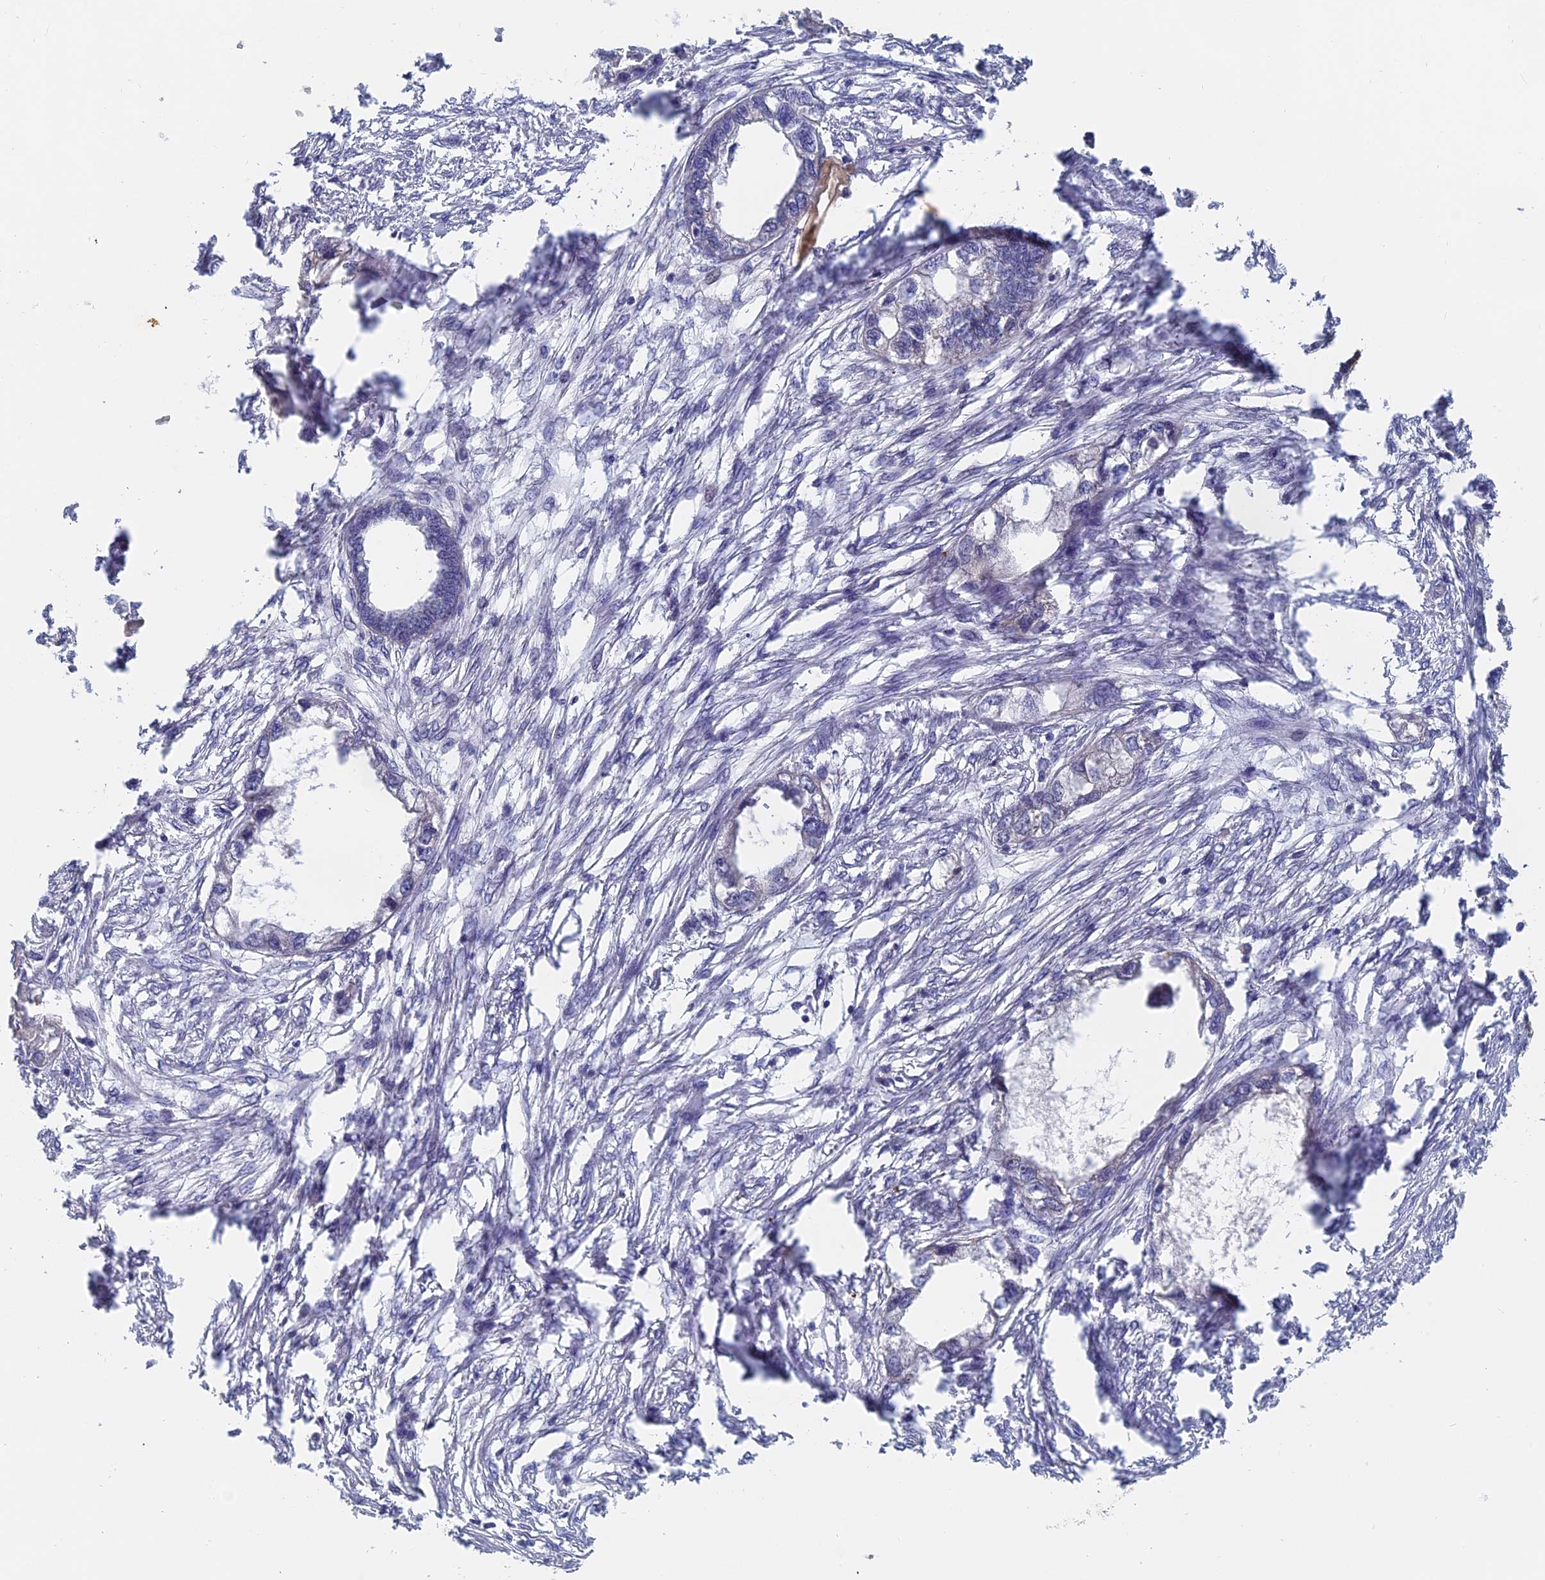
{"staining": {"intensity": "negative", "quantity": "none", "location": "none"}, "tissue": "endometrial cancer", "cell_type": "Tumor cells", "image_type": "cancer", "snomed": [{"axis": "morphology", "description": "Adenocarcinoma, NOS"}, {"axis": "morphology", "description": "Adenocarcinoma, metastatic, NOS"}, {"axis": "topography", "description": "Adipose tissue"}, {"axis": "topography", "description": "Endometrium"}], "caption": "Tumor cells show no significant protein expression in endometrial adenocarcinoma.", "gene": "SLC33A1", "patient": {"sex": "female", "age": 67}}